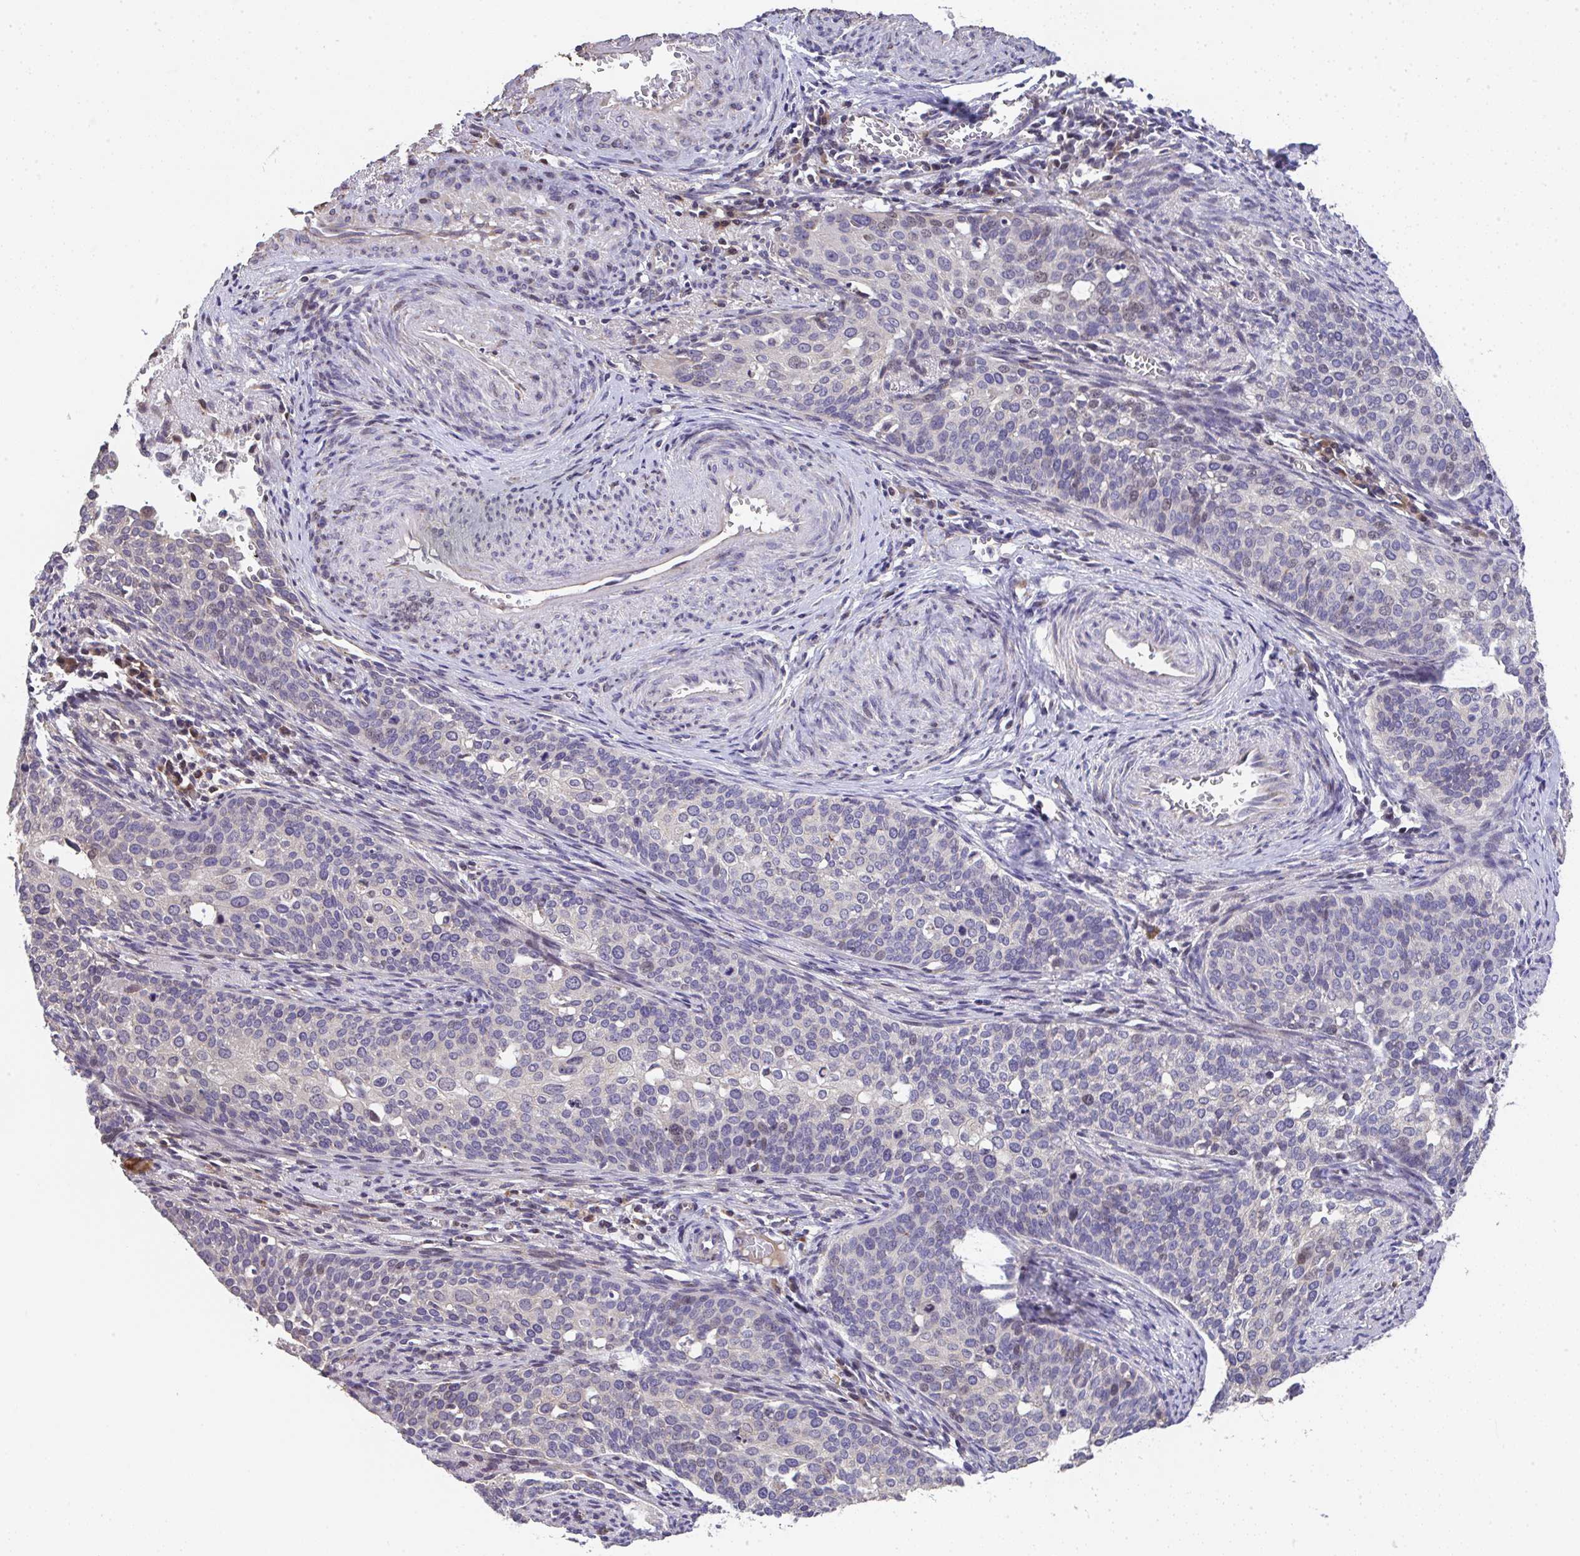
{"staining": {"intensity": "negative", "quantity": "none", "location": "none"}, "tissue": "cervical cancer", "cell_type": "Tumor cells", "image_type": "cancer", "snomed": [{"axis": "morphology", "description": "Squamous cell carcinoma, NOS"}, {"axis": "topography", "description": "Cervix"}], "caption": "Cervical cancer (squamous cell carcinoma) stained for a protein using immunohistochemistry (IHC) reveals no expression tumor cells.", "gene": "RUNDC3B", "patient": {"sex": "female", "age": 44}}